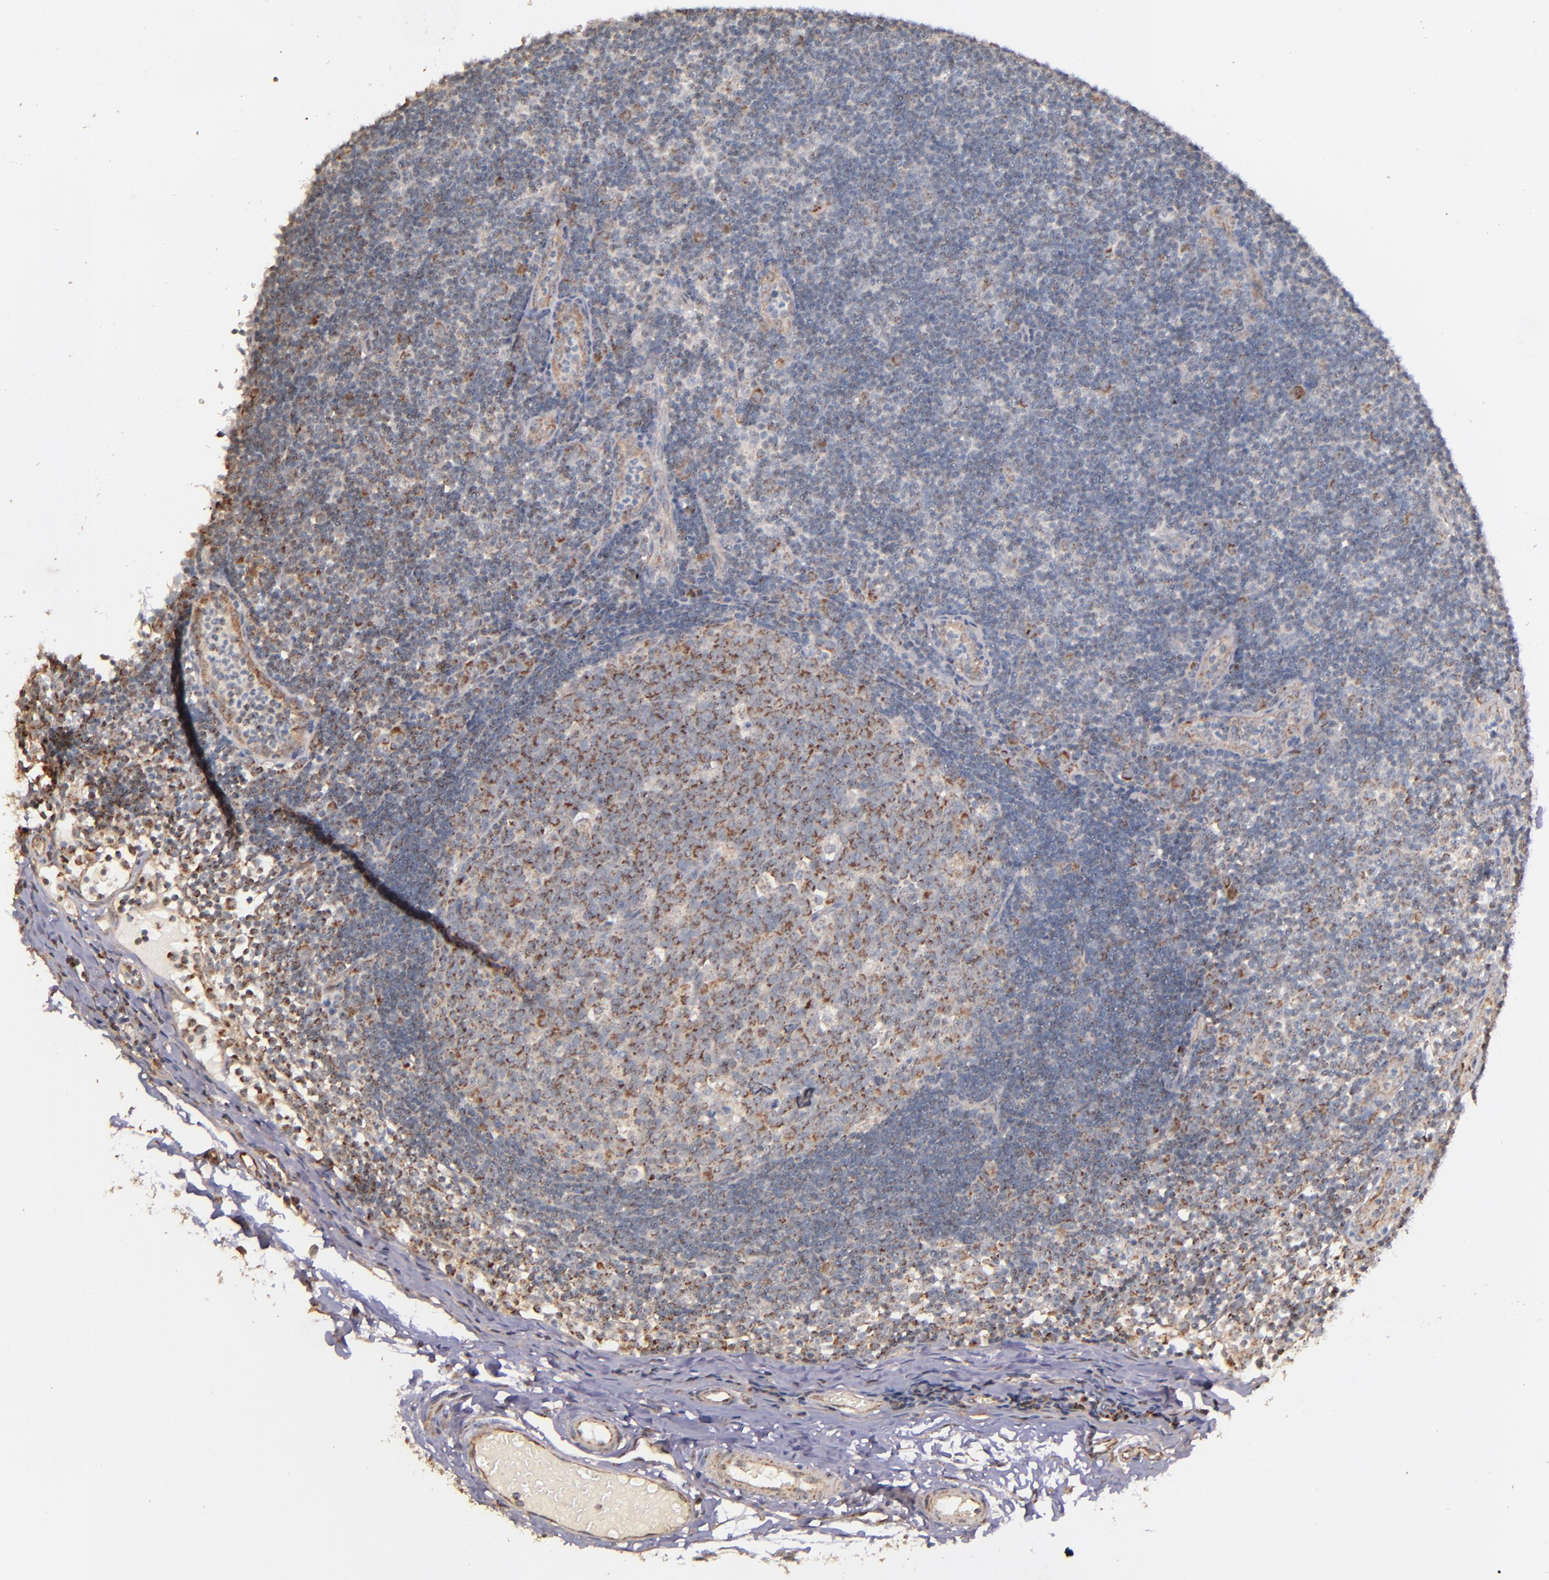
{"staining": {"intensity": "moderate", "quantity": "25%-75%", "location": "cytoplasmic/membranous"}, "tissue": "lymph node", "cell_type": "Germinal center cells", "image_type": "normal", "snomed": [{"axis": "morphology", "description": "Normal tissue, NOS"}, {"axis": "morphology", "description": "Inflammation, NOS"}, {"axis": "topography", "description": "Lymph node"}, {"axis": "topography", "description": "Salivary gland"}], "caption": "Immunohistochemical staining of normal human lymph node exhibits 25%-75% levels of moderate cytoplasmic/membranous protein positivity in approximately 25%-75% of germinal center cells. Immunohistochemistry stains the protein in brown and the nuclei are stained blue.", "gene": "SHC1", "patient": {"sex": "male", "age": 3}}